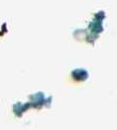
{"staining": {"intensity": "negative", "quantity": "none", "location": "none"}, "tissue": "cervical cancer", "cell_type": "Tumor cells", "image_type": "cancer", "snomed": [{"axis": "morphology", "description": "Squamous cell carcinoma, NOS"}, {"axis": "topography", "description": "Cervix"}], "caption": "An image of human squamous cell carcinoma (cervical) is negative for staining in tumor cells. (Brightfield microscopy of DAB immunohistochemistry (IHC) at high magnification).", "gene": "CAPN10", "patient": {"sex": "female", "age": 33}}